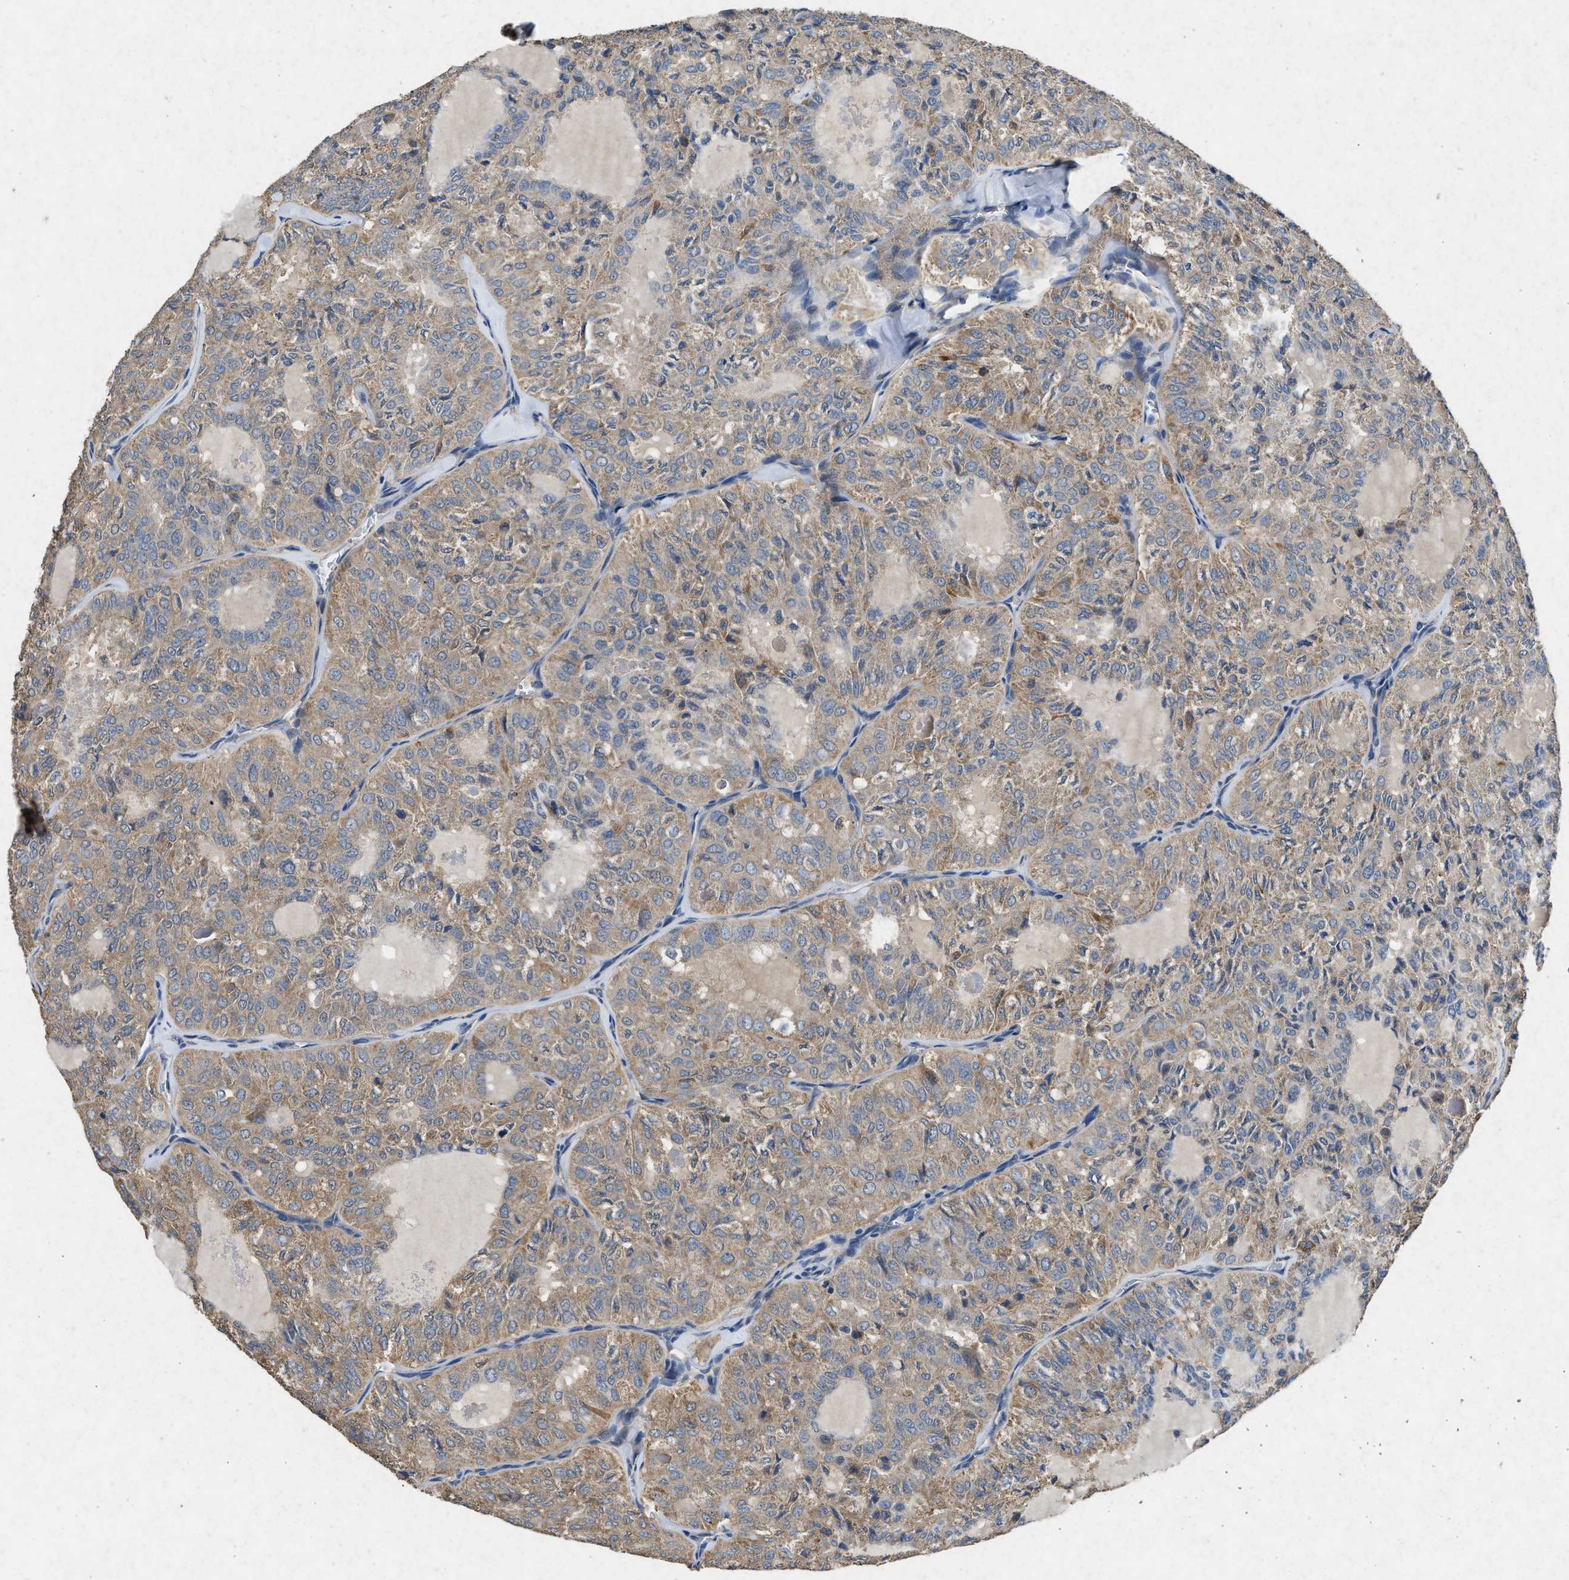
{"staining": {"intensity": "weak", "quantity": ">75%", "location": "cytoplasmic/membranous"}, "tissue": "thyroid cancer", "cell_type": "Tumor cells", "image_type": "cancer", "snomed": [{"axis": "morphology", "description": "Follicular adenoma carcinoma, NOS"}, {"axis": "topography", "description": "Thyroid gland"}], "caption": "Immunohistochemical staining of human follicular adenoma carcinoma (thyroid) demonstrates weak cytoplasmic/membranous protein positivity in approximately >75% of tumor cells. Using DAB (brown) and hematoxylin (blue) stains, captured at high magnification using brightfield microscopy.", "gene": "CDK15", "patient": {"sex": "male", "age": 75}}